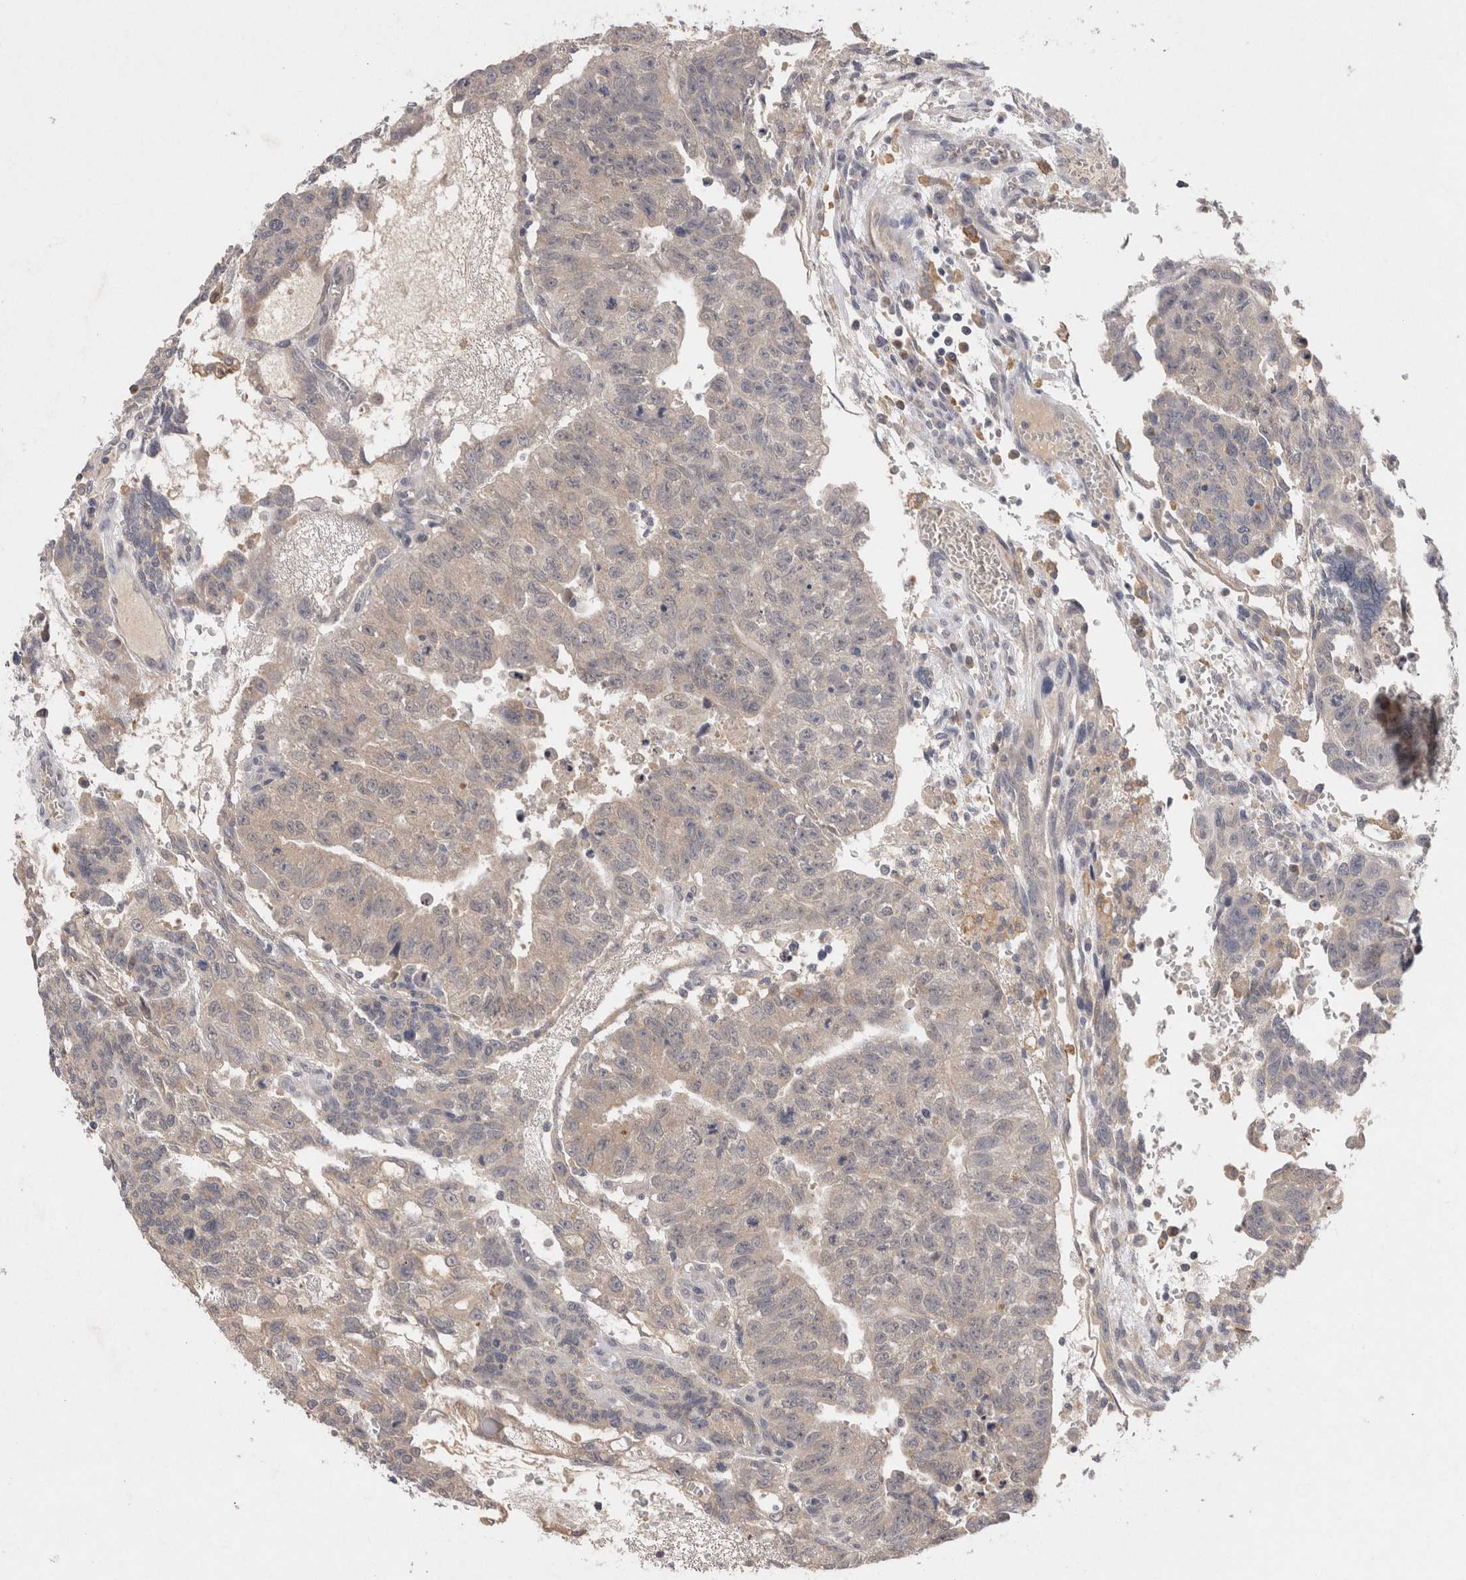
{"staining": {"intensity": "weak", "quantity": ">75%", "location": "cytoplasmic/membranous"}, "tissue": "testis cancer", "cell_type": "Tumor cells", "image_type": "cancer", "snomed": [{"axis": "morphology", "description": "Seminoma, NOS"}, {"axis": "morphology", "description": "Carcinoma, Embryonal, NOS"}, {"axis": "topography", "description": "Testis"}], "caption": "DAB (3,3'-diaminobenzidine) immunohistochemical staining of seminoma (testis) shows weak cytoplasmic/membranous protein expression in about >75% of tumor cells.", "gene": "VSIG4", "patient": {"sex": "male", "age": 52}}